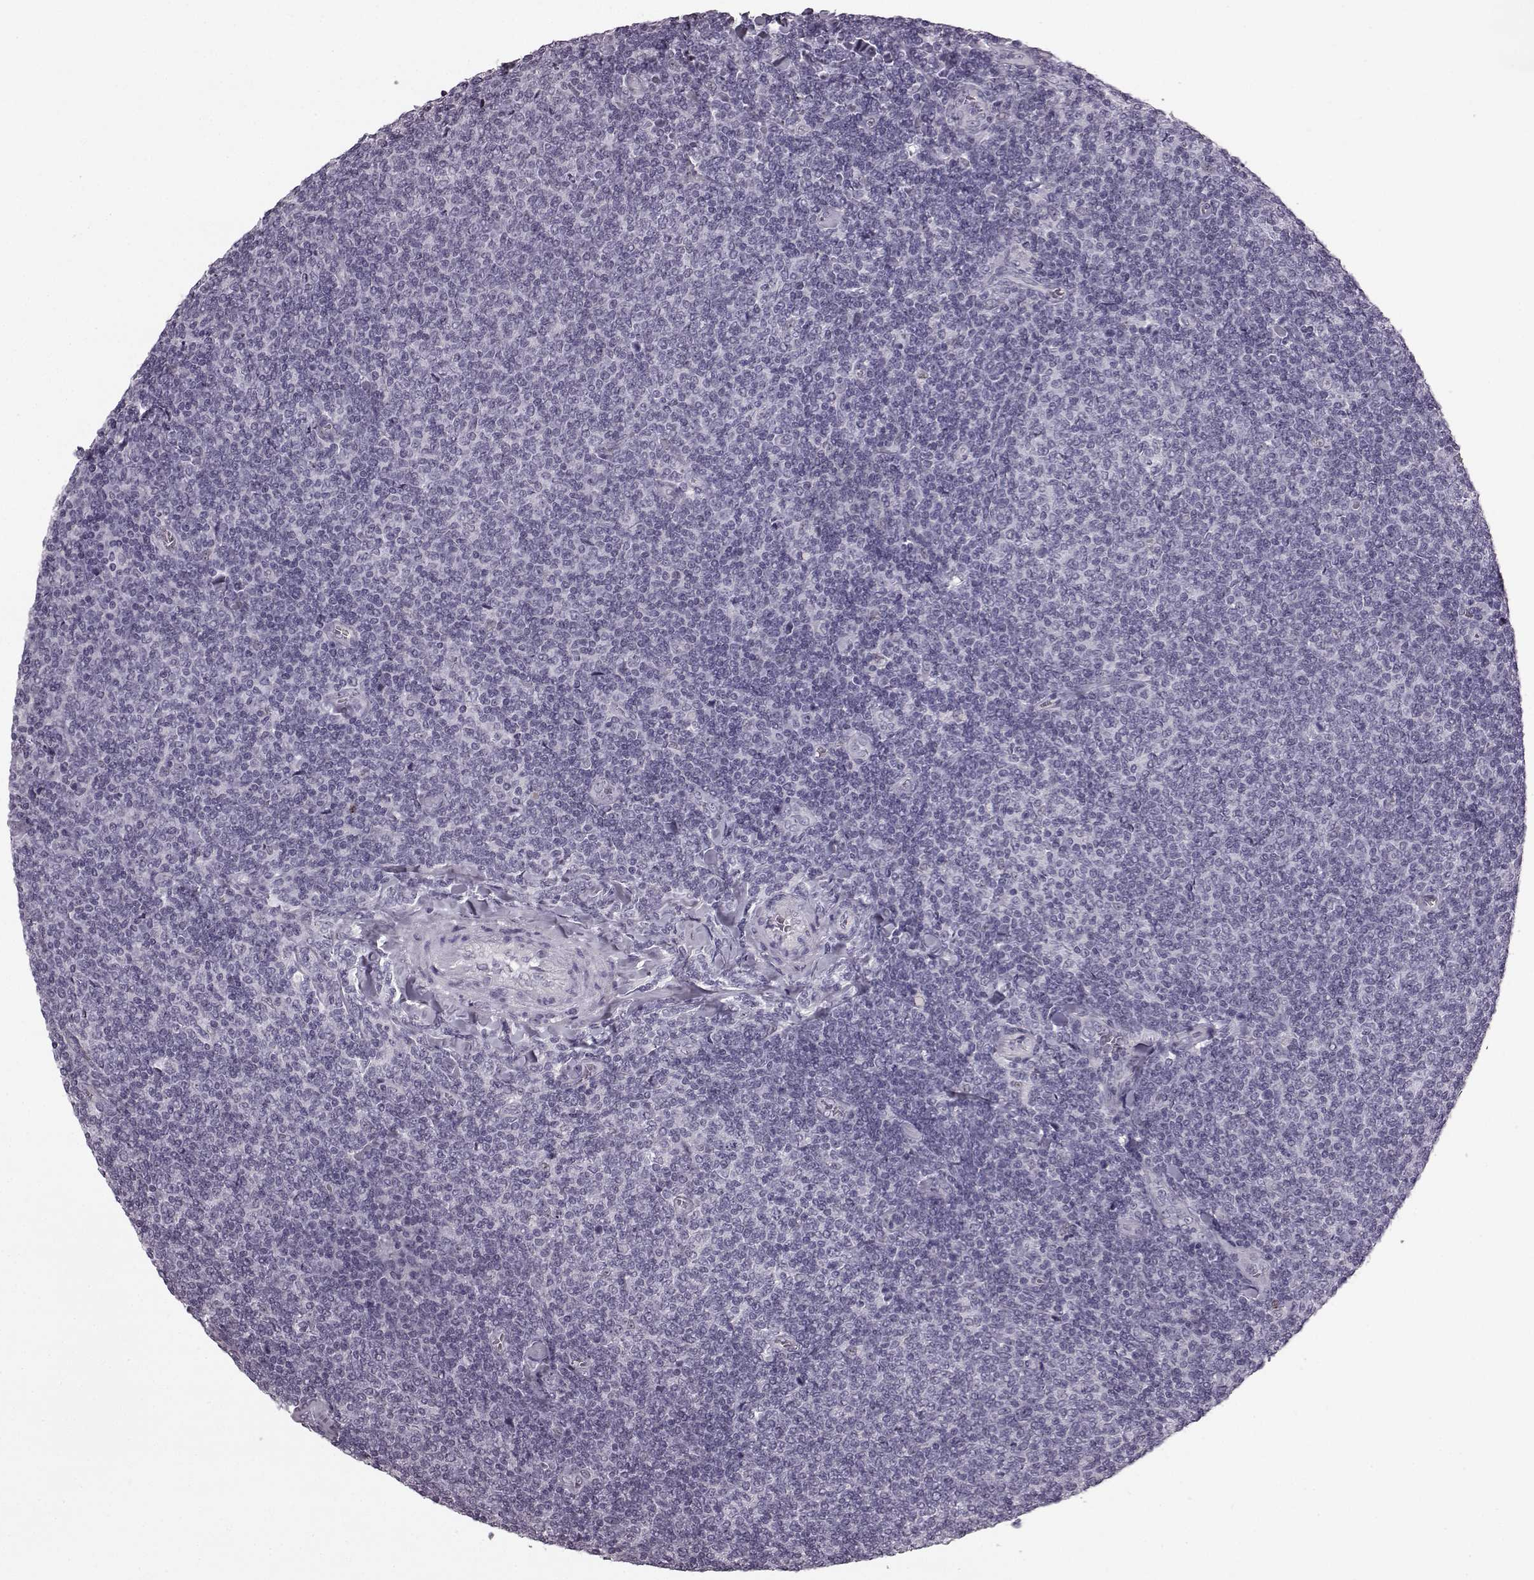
{"staining": {"intensity": "negative", "quantity": "none", "location": "none"}, "tissue": "lymphoma", "cell_type": "Tumor cells", "image_type": "cancer", "snomed": [{"axis": "morphology", "description": "Malignant lymphoma, non-Hodgkin's type, Low grade"}, {"axis": "topography", "description": "Lymph node"}], "caption": "A micrograph of human lymphoma is negative for staining in tumor cells.", "gene": "PRPH2", "patient": {"sex": "male", "age": 52}}